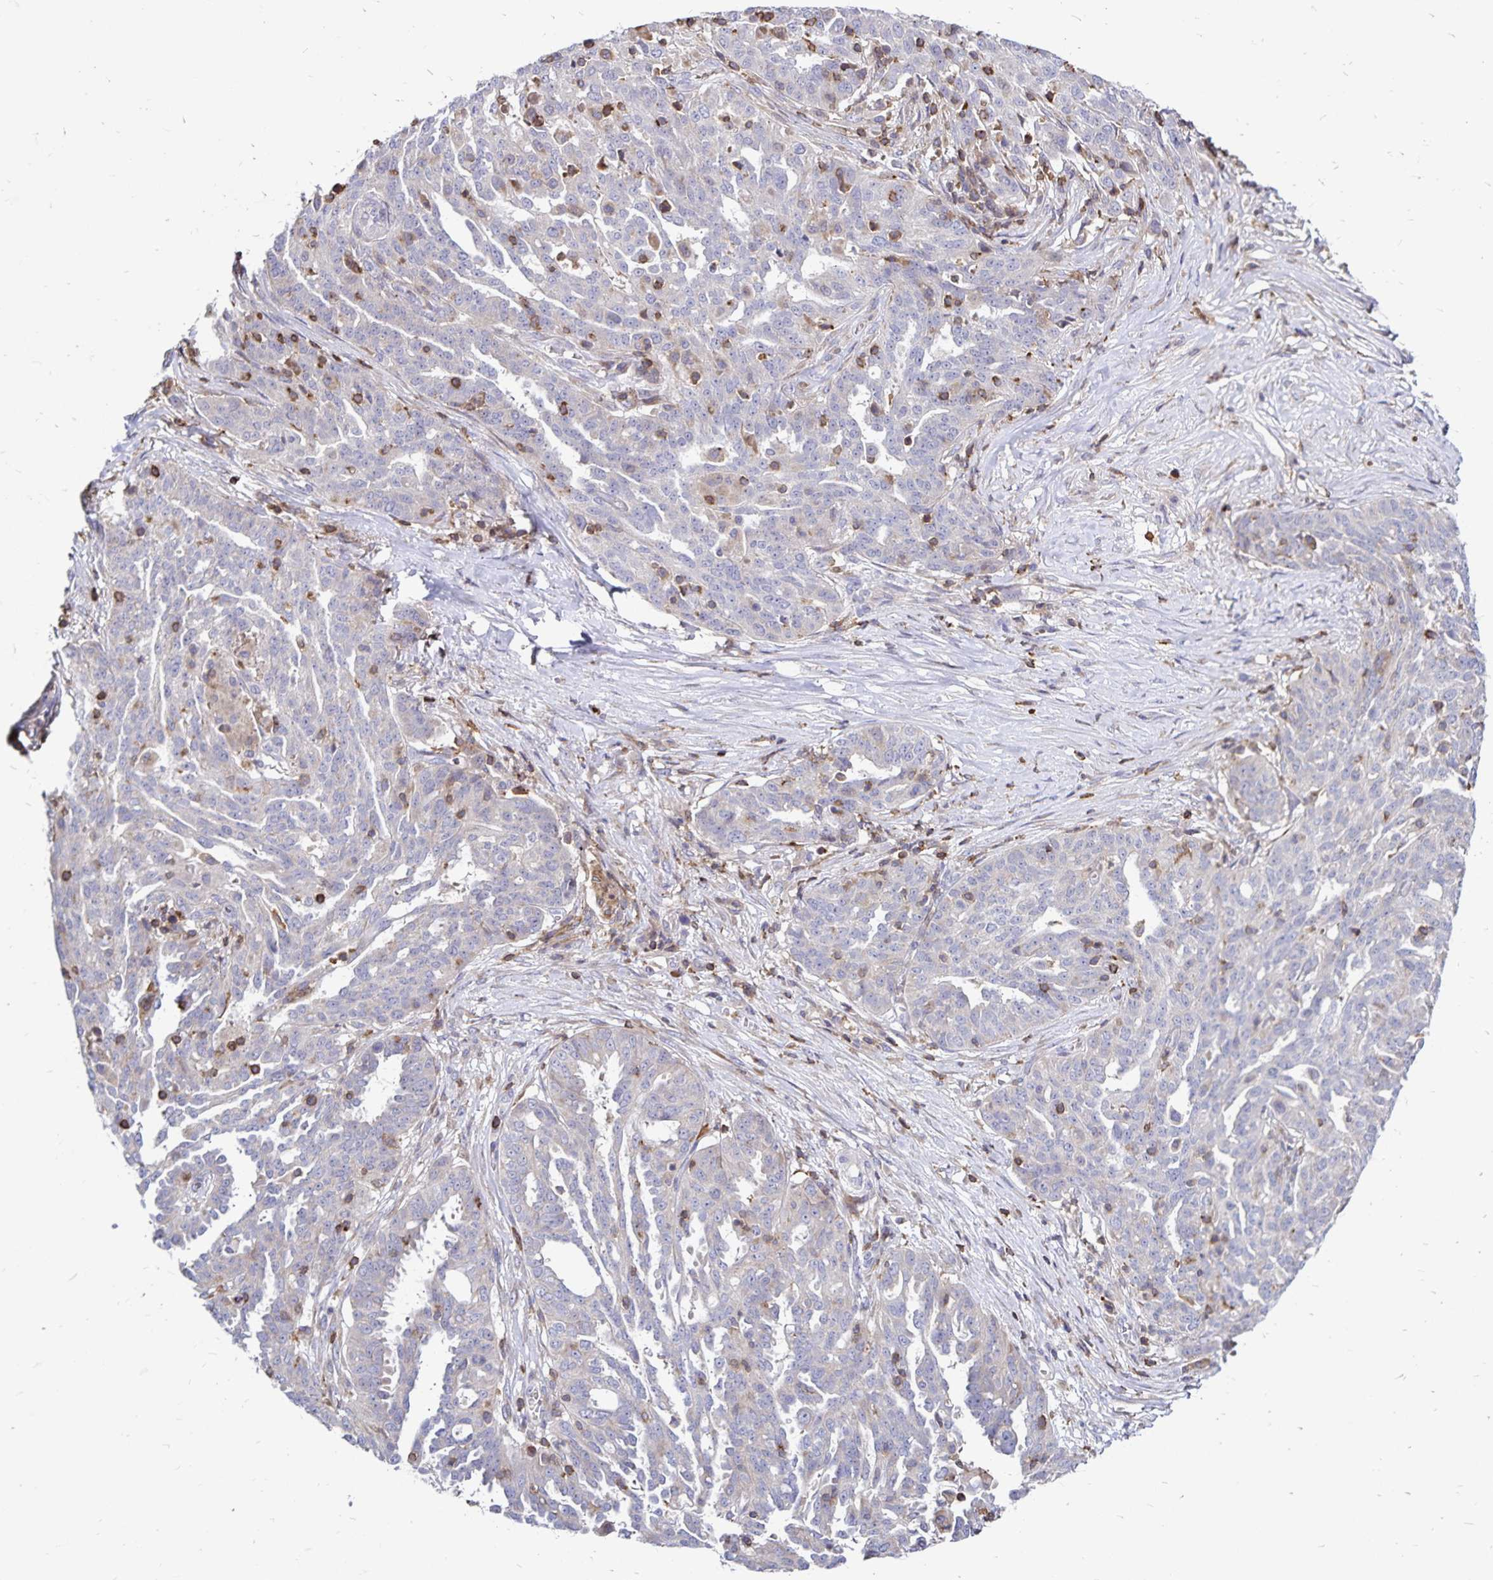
{"staining": {"intensity": "weak", "quantity": "<25%", "location": "cytoplasmic/membranous"}, "tissue": "ovarian cancer", "cell_type": "Tumor cells", "image_type": "cancer", "snomed": [{"axis": "morphology", "description": "Cystadenocarcinoma, serous, NOS"}, {"axis": "topography", "description": "Ovary"}], "caption": "Immunohistochemical staining of human ovarian cancer (serous cystadenocarcinoma) exhibits no significant staining in tumor cells.", "gene": "NAGPA", "patient": {"sex": "female", "age": 67}}